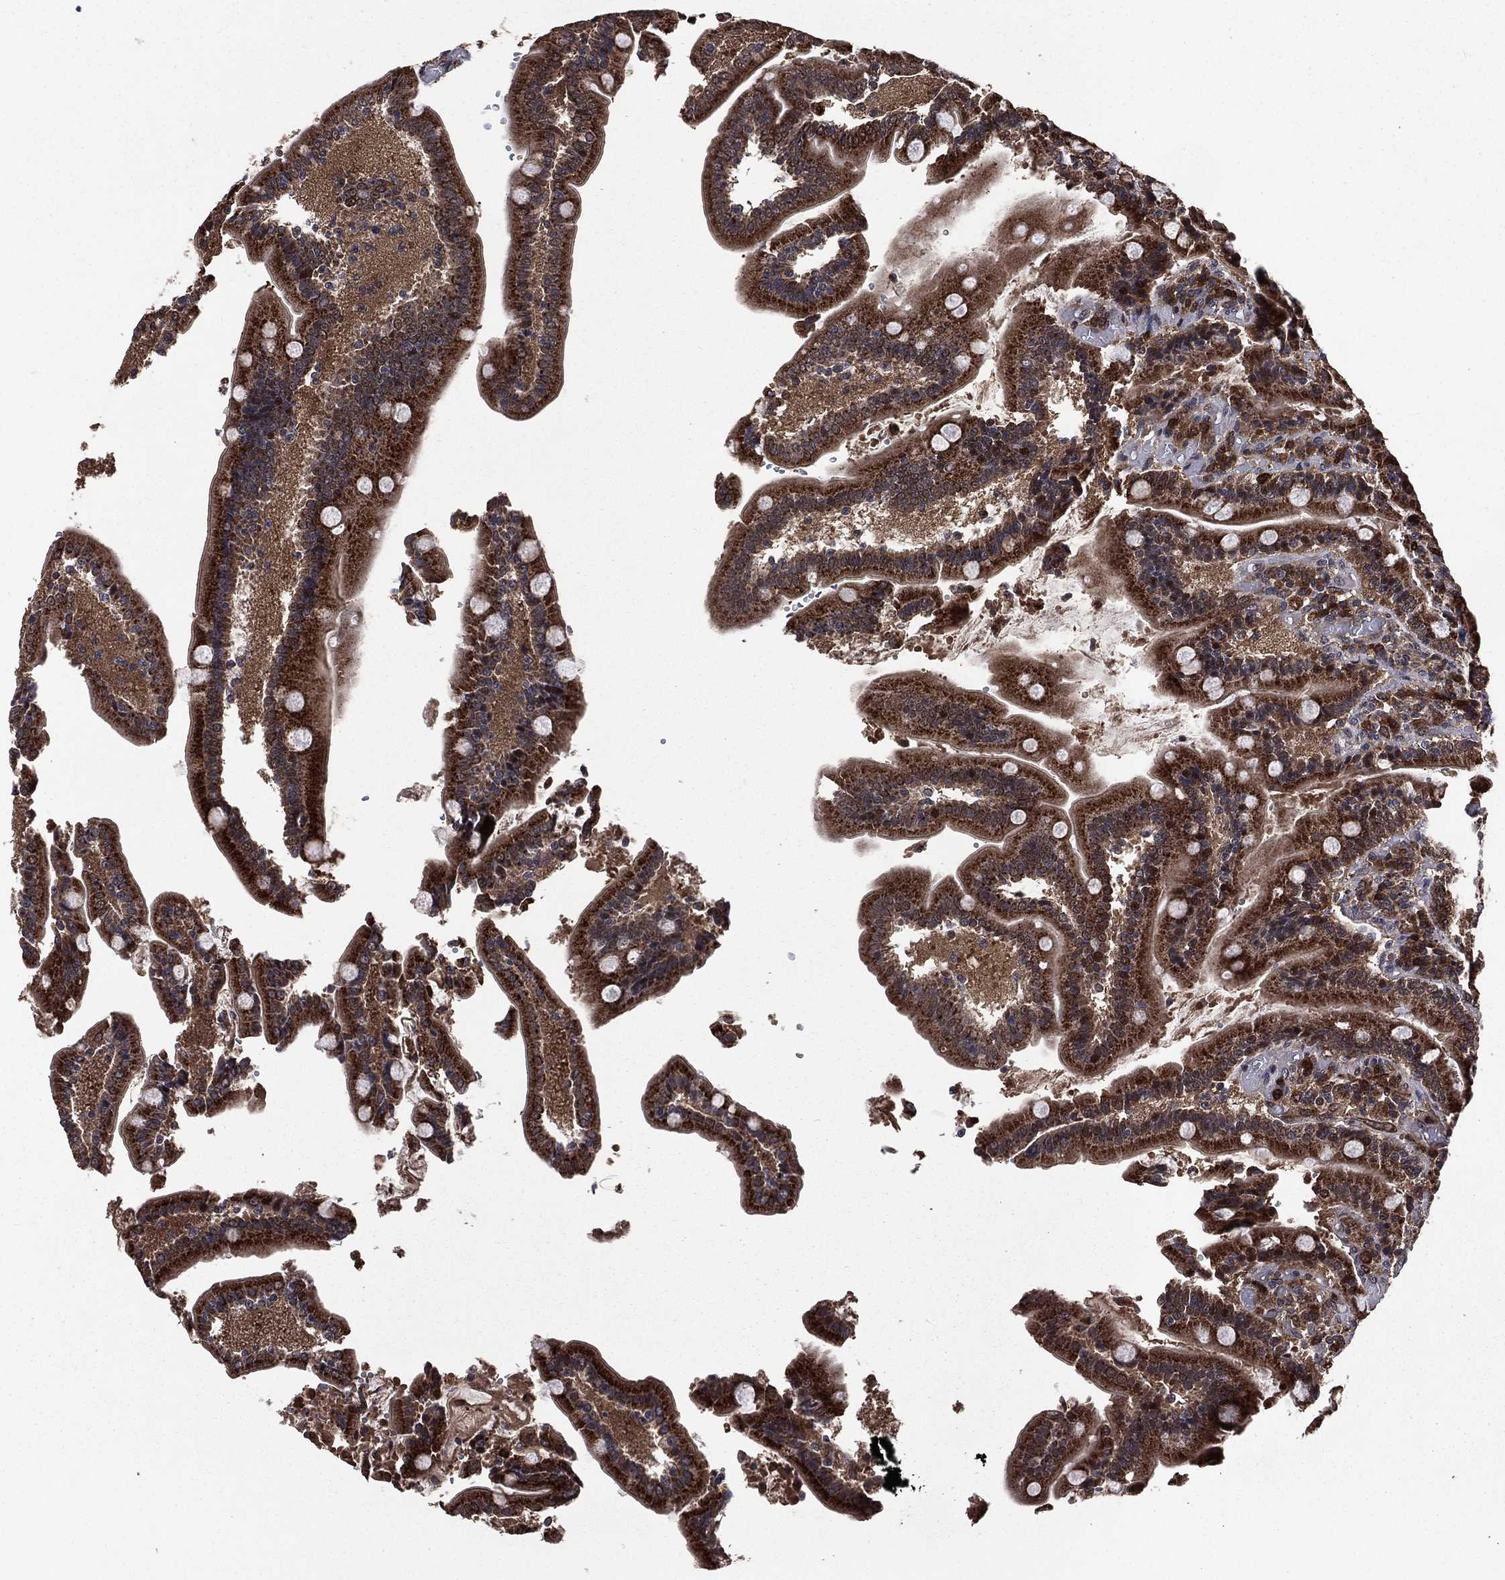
{"staining": {"intensity": "strong", "quantity": ">75%", "location": "cytoplasmic/membranous"}, "tissue": "duodenum", "cell_type": "Glandular cells", "image_type": "normal", "snomed": [{"axis": "morphology", "description": "Normal tissue, NOS"}, {"axis": "topography", "description": "Duodenum"}], "caption": "The immunohistochemical stain shows strong cytoplasmic/membranous positivity in glandular cells of normal duodenum. The protein of interest is stained brown, and the nuclei are stained in blue (DAB IHC with brightfield microscopy, high magnification).", "gene": "LENG8", "patient": {"sex": "female", "age": 62}}